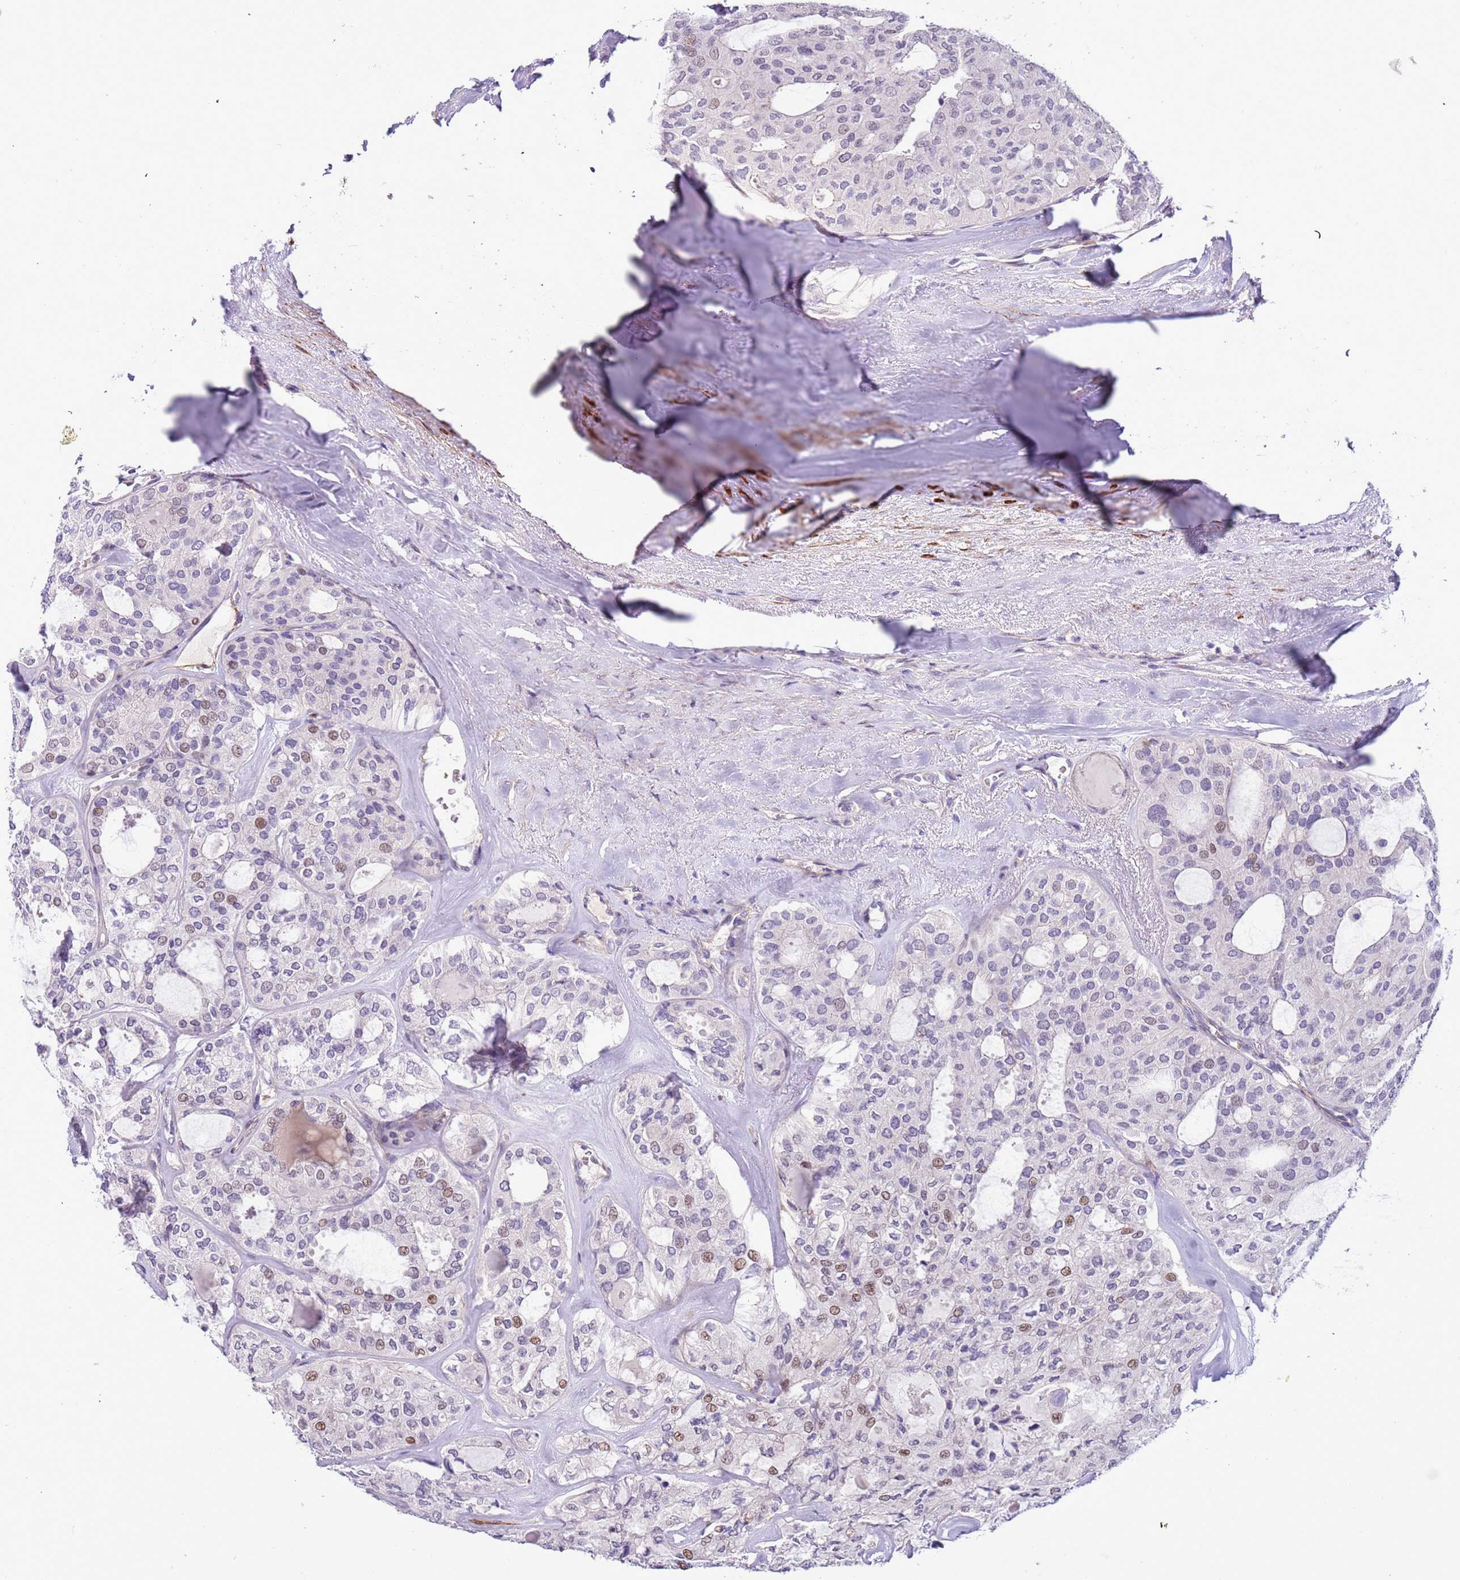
{"staining": {"intensity": "moderate", "quantity": "<25%", "location": "nuclear"}, "tissue": "thyroid cancer", "cell_type": "Tumor cells", "image_type": "cancer", "snomed": [{"axis": "morphology", "description": "Follicular adenoma carcinoma, NOS"}, {"axis": "topography", "description": "Thyroid gland"}], "caption": "Immunohistochemistry (IHC) image of neoplastic tissue: thyroid follicular adenoma carcinoma stained using immunohistochemistry displays low levels of moderate protein expression localized specifically in the nuclear of tumor cells, appearing as a nuclear brown color.", "gene": "PLEKHH1", "patient": {"sex": "male", "age": 75}}